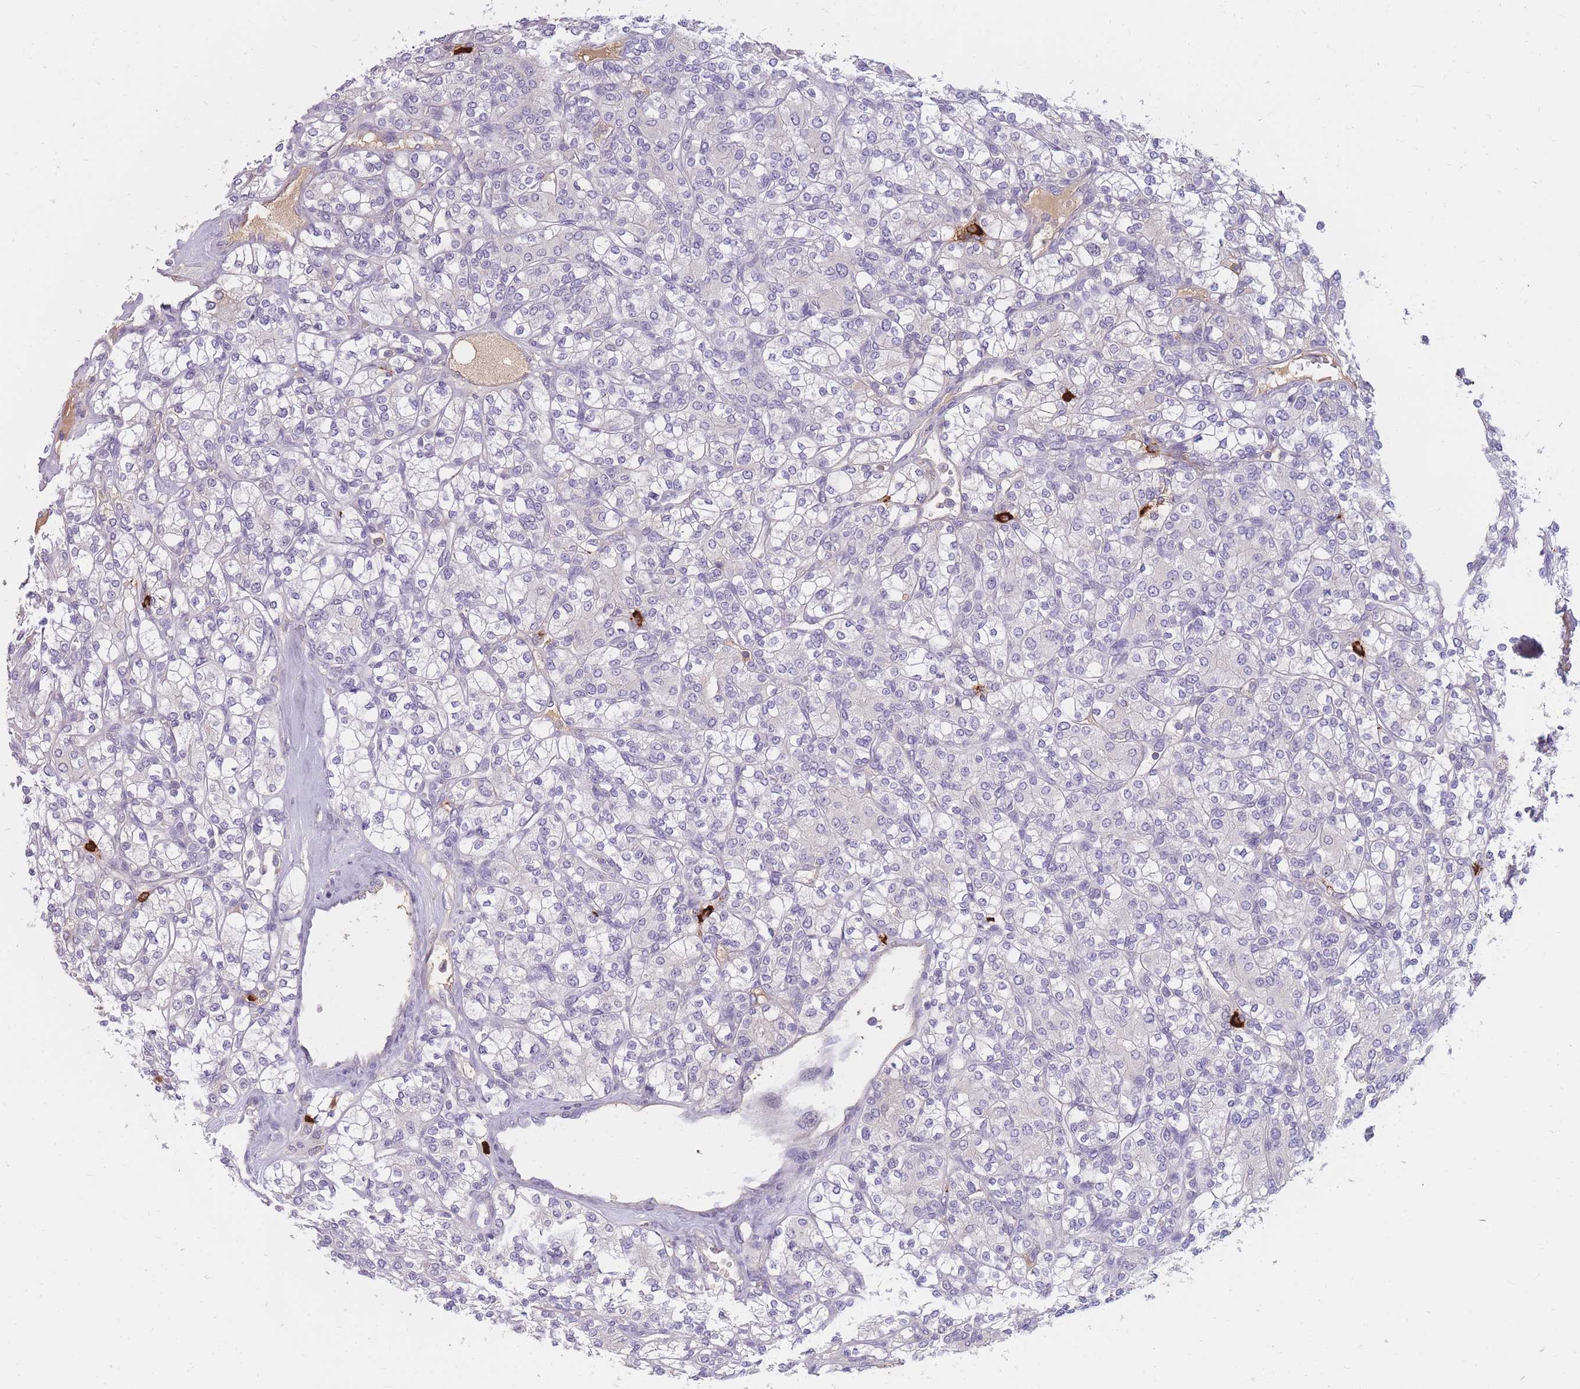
{"staining": {"intensity": "negative", "quantity": "none", "location": "none"}, "tissue": "renal cancer", "cell_type": "Tumor cells", "image_type": "cancer", "snomed": [{"axis": "morphology", "description": "Adenocarcinoma, NOS"}, {"axis": "topography", "description": "Kidney"}], "caption": "This is a histopathology image of immunohistochemistry staining of renal cancer, which shows no staining in tumor cells.", "gene": "TPSD1", "patient": {"sex": "male", "age": 77}}